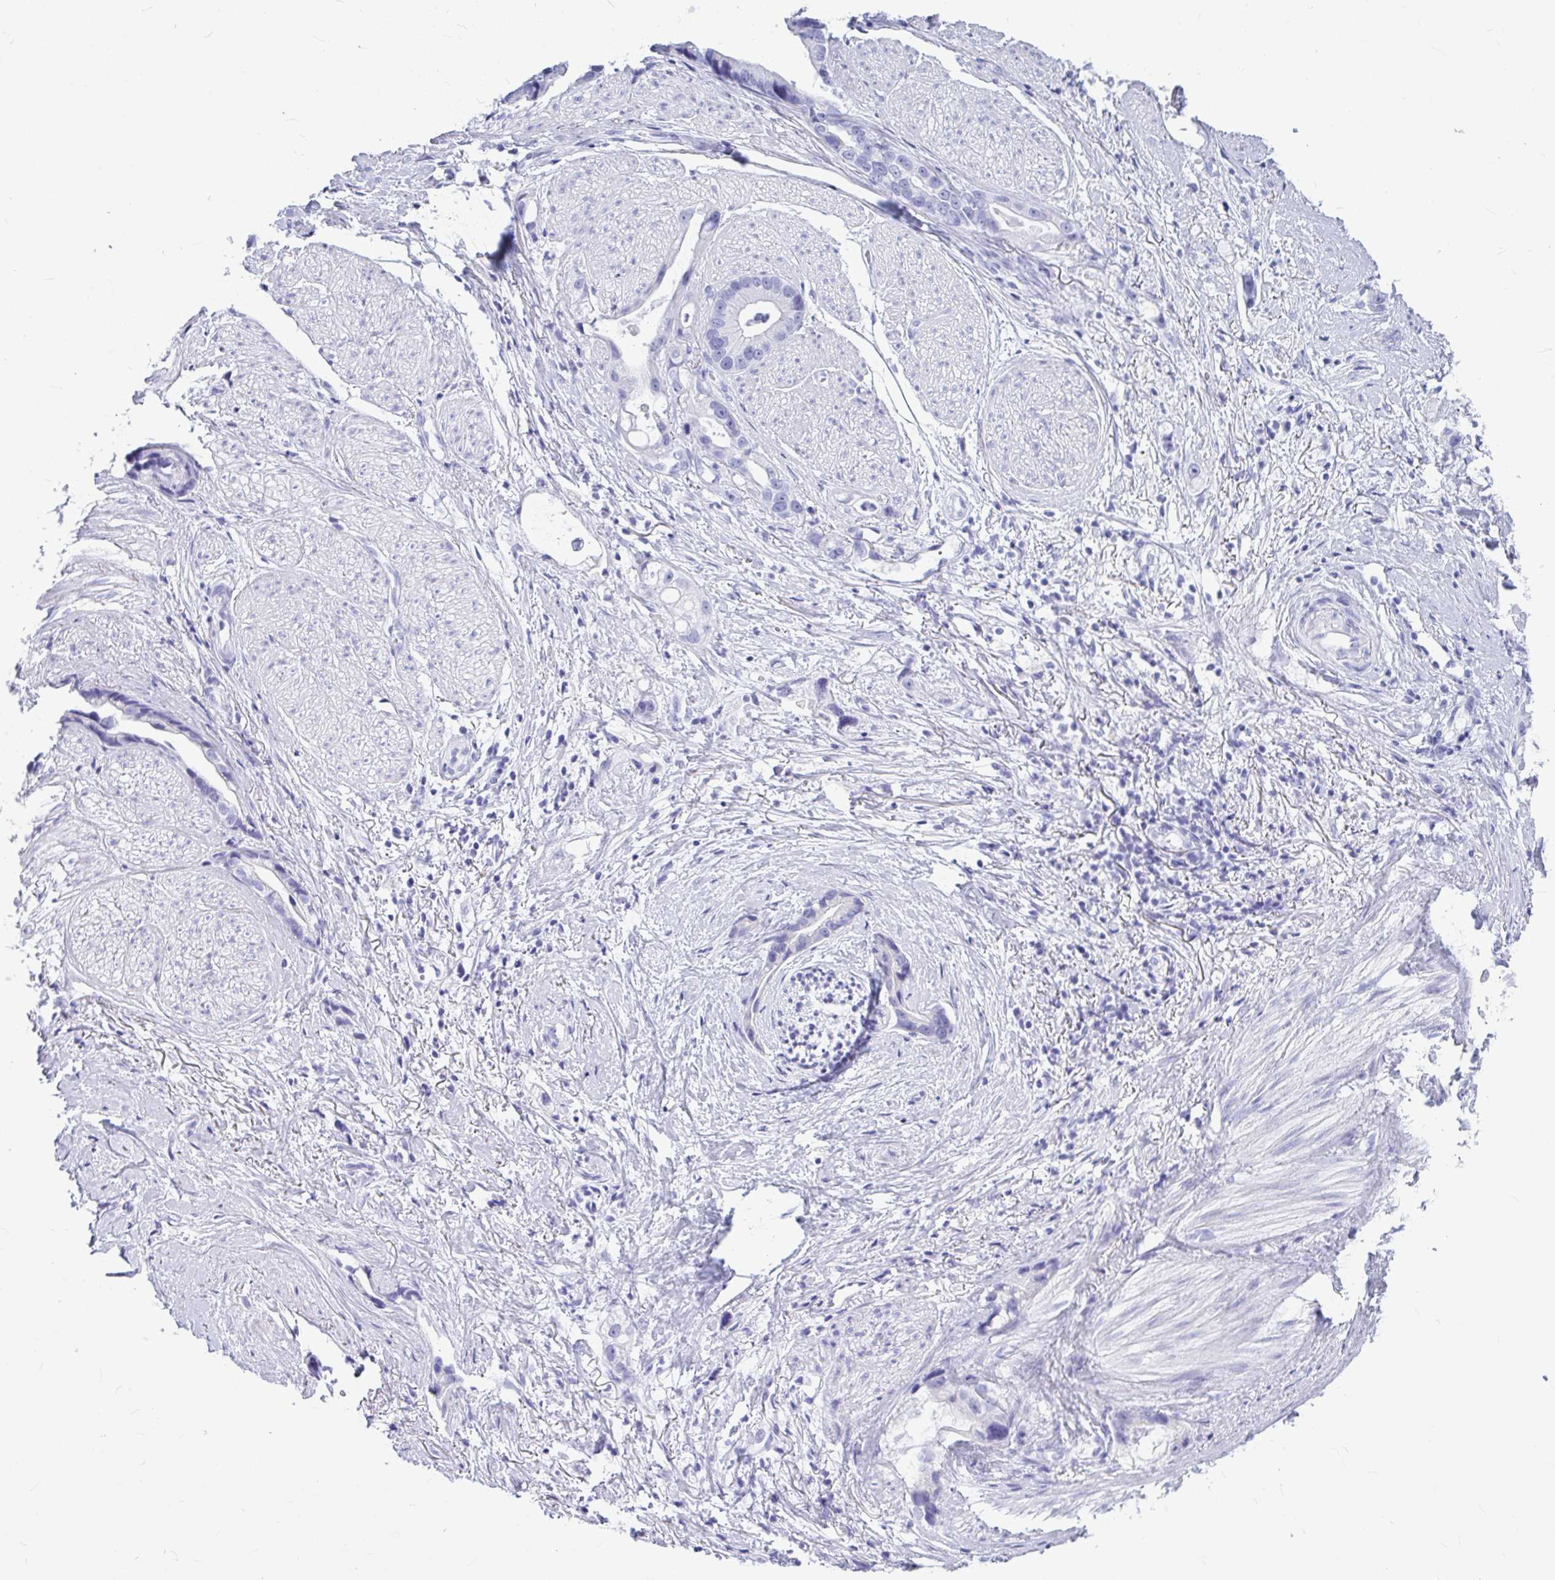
{"staining": {"intensity": "negative", "quantity": "none", "location": "none"}, "tissue": "stomach cancer", "cell_type": "Tumor cells", "image_type": "cancer", "snomed": [{"axis": "morphology", "description": "Adenocarcinoma, NOS"}, {"axis": "topography", "description": "Stomach"}], "caption": "Histopathology image shows no significant protein expression in tumor cells of adenocarcinoma (stomach).", "gene": "OR5J2", "patient": {"sex": "male", "age": 55}}